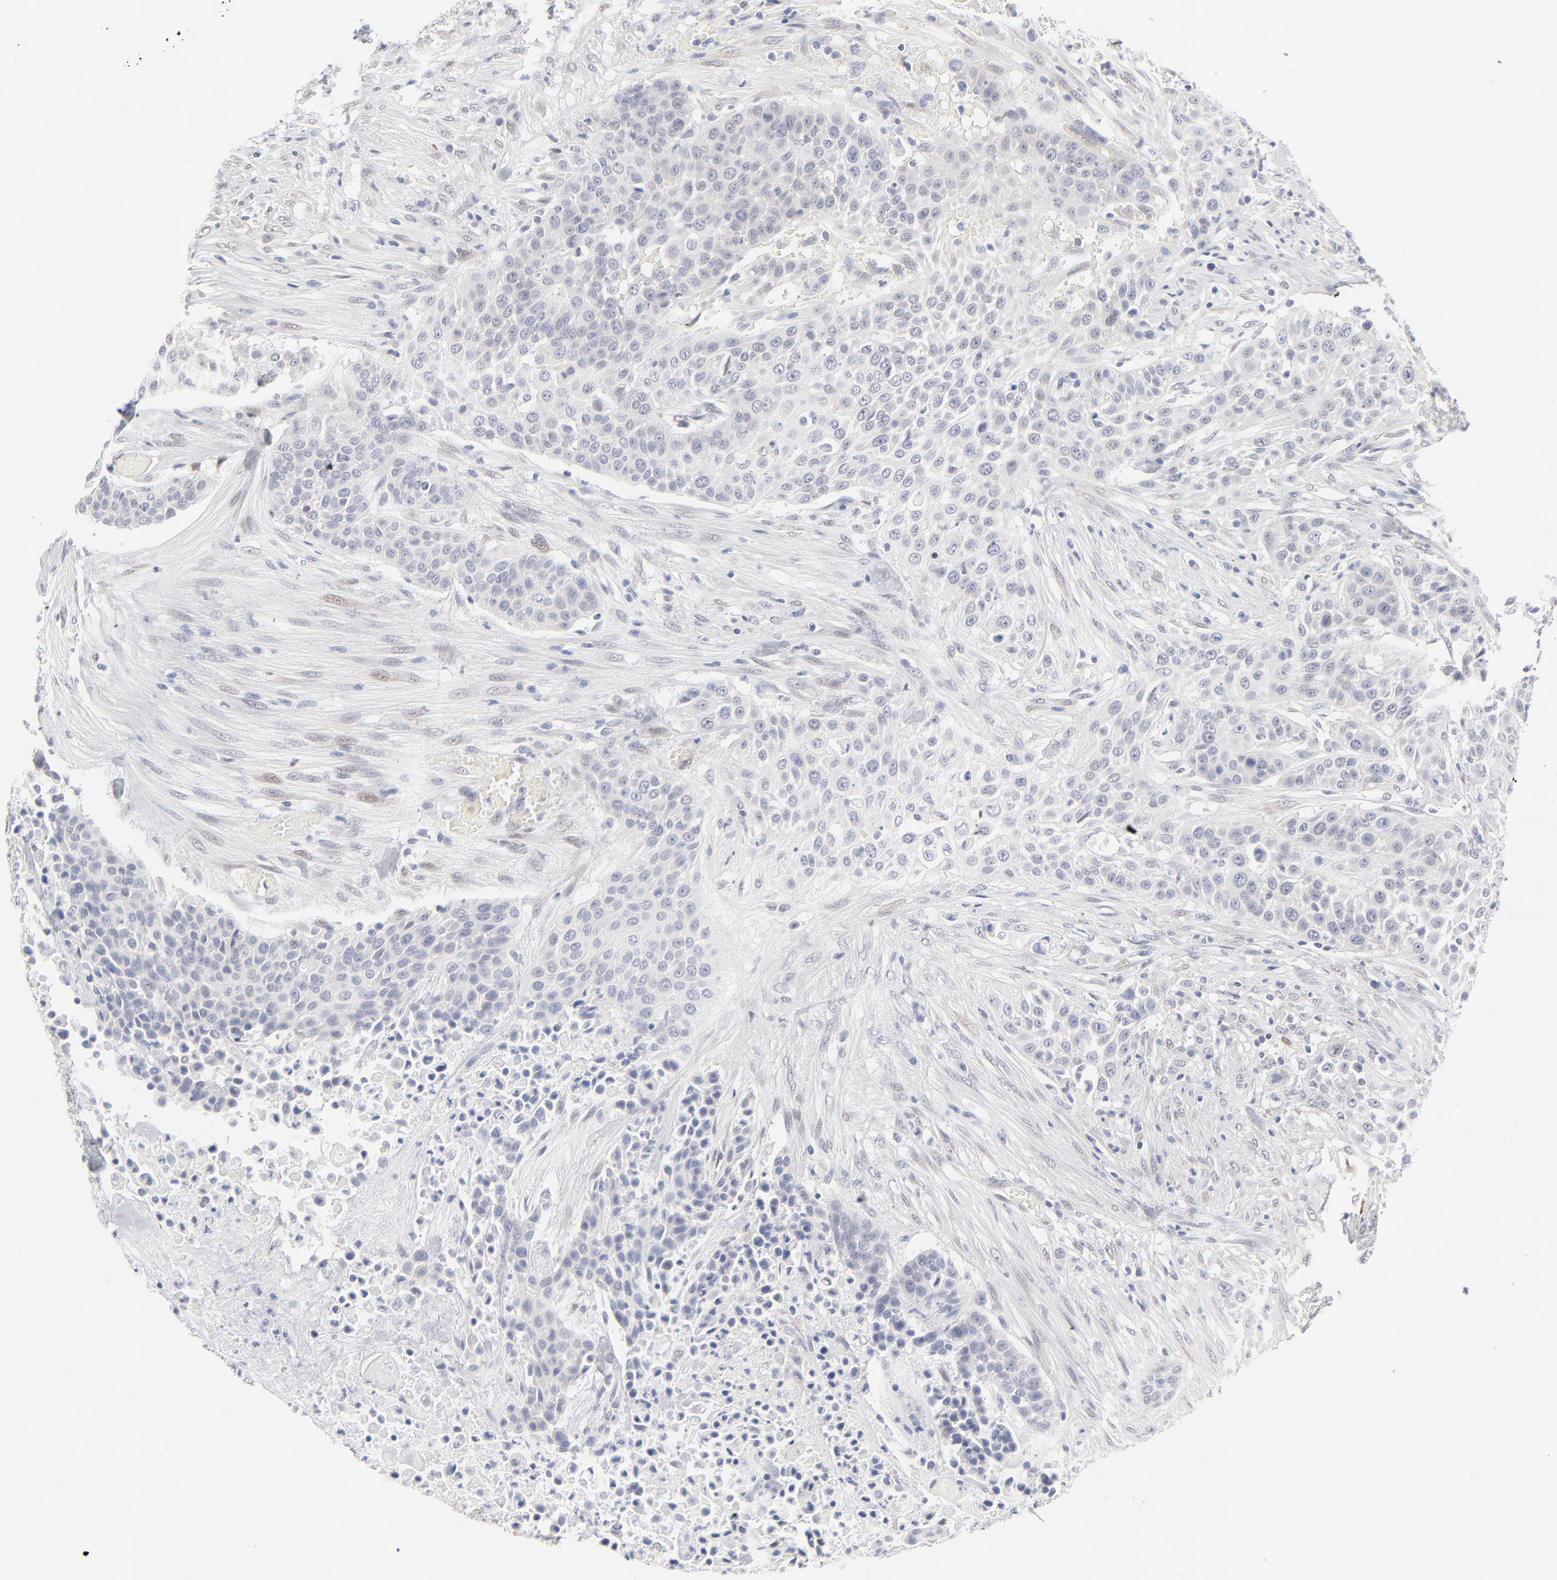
{"staining": {"intensity": "weak", "quantity": "<25%", "location": "nuclear"}, "tissue": "urothelial cancer", "cell_type": "Tumor cells", "image_type": "cancer", "snomed": [{"axis": "morphology", "description": "Urothelial carcinoma, High grade"}, {"axis": "topography", "description": "Urinary bladder"}], "caption": "Immunohistochemical staining of high-grade urothelial carcinoma exhibits no significant expression in tumor cells.", "gene": "RBM3", "patient": {"sex": "male", "age": 74}}